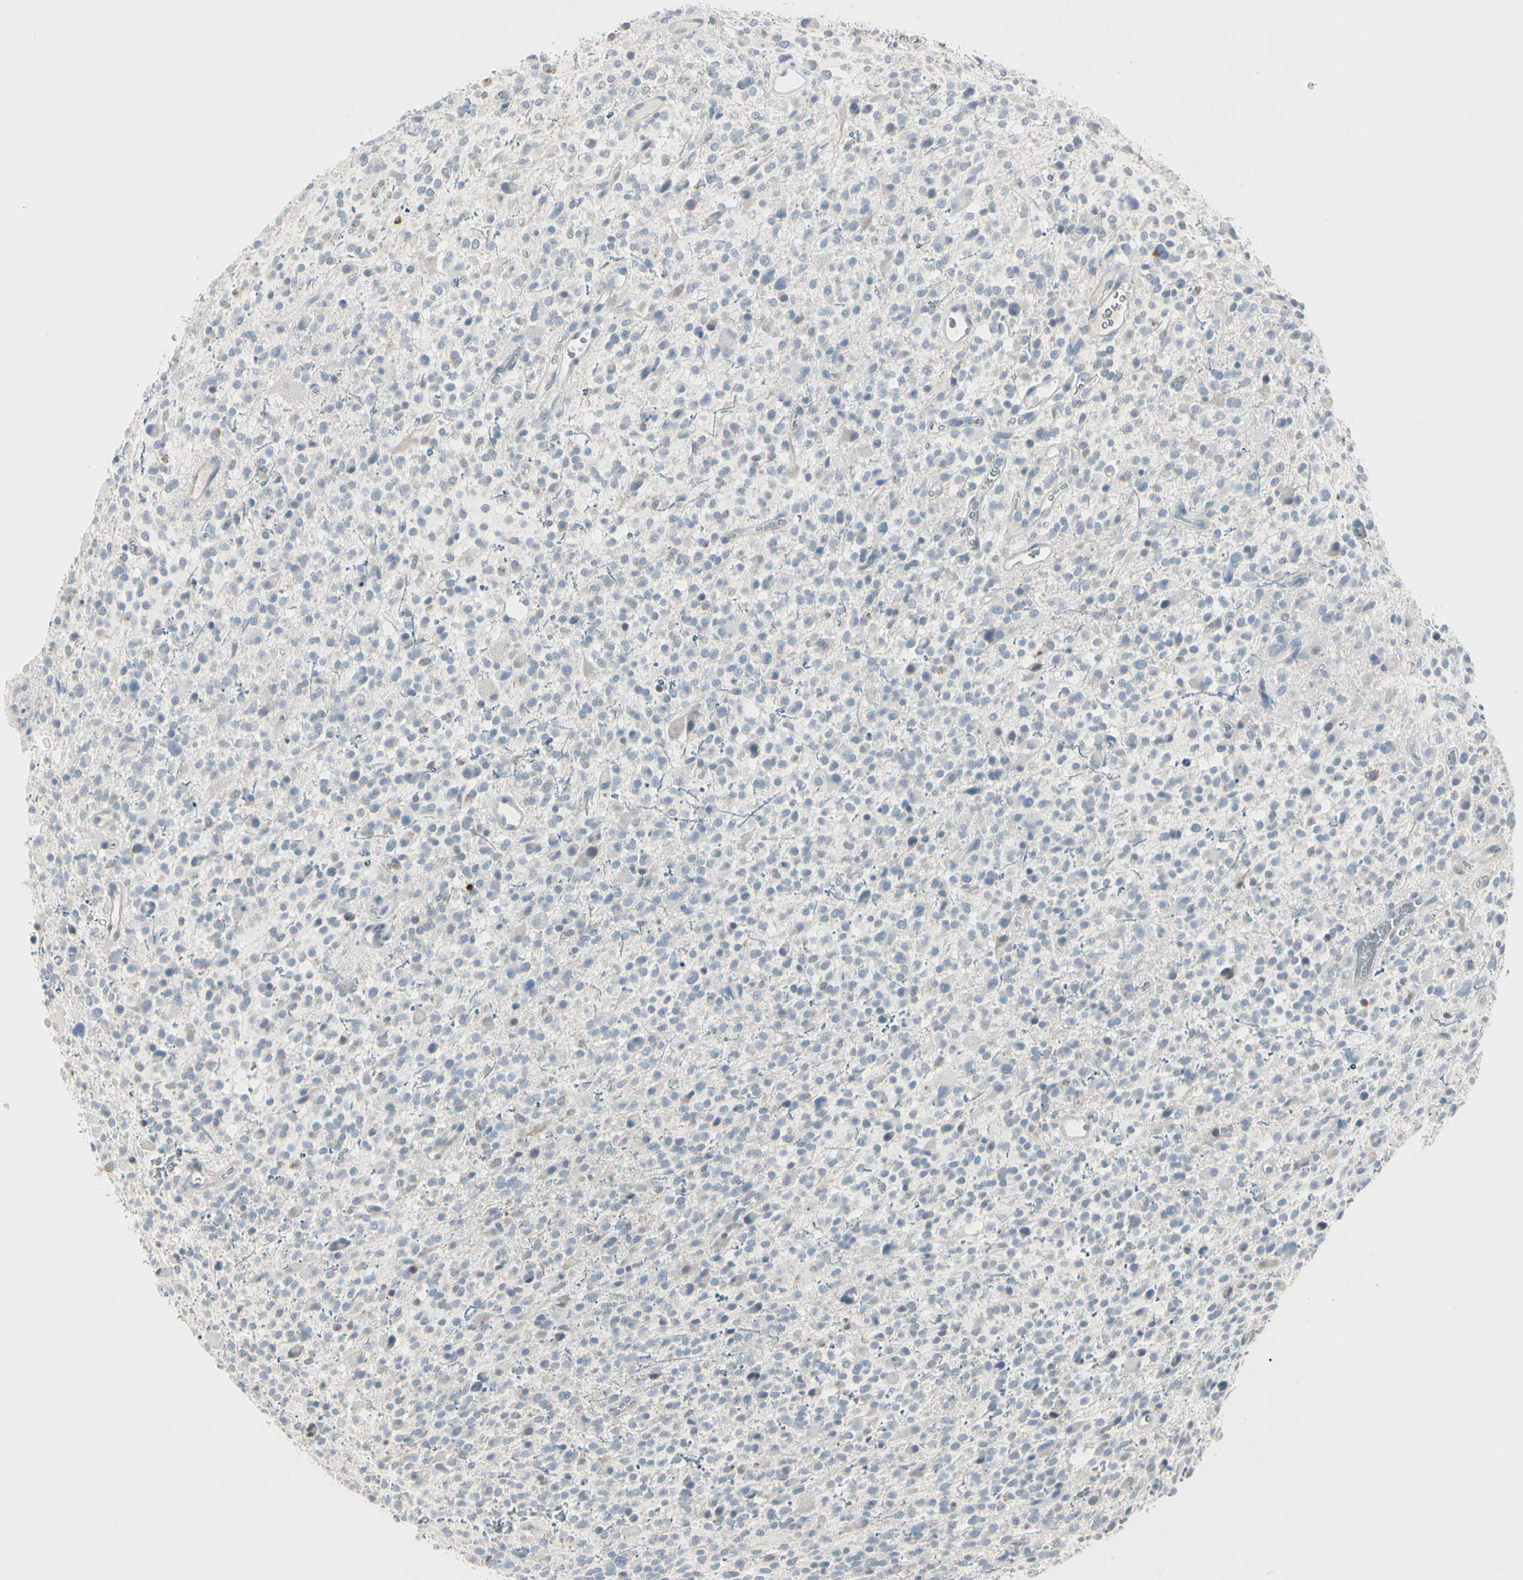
{"staining": {"intensity": "negative", "quantity": "none", "location": "none"}, "tissue": "glioma", "cell_type": "Tumor cells", "image_type": "cancer", "snomed": [{"axis": "morphology", "description": "Glioma, malignant, High grade"}, {"axis": "topography", "description": "Brain"}], "caption": "Immunohistochemistry (IHC) of human glioma demonstrates no expression in tumor cells.", "gene": "DMPK", "patient": {"sex": "male", "age": 48}}